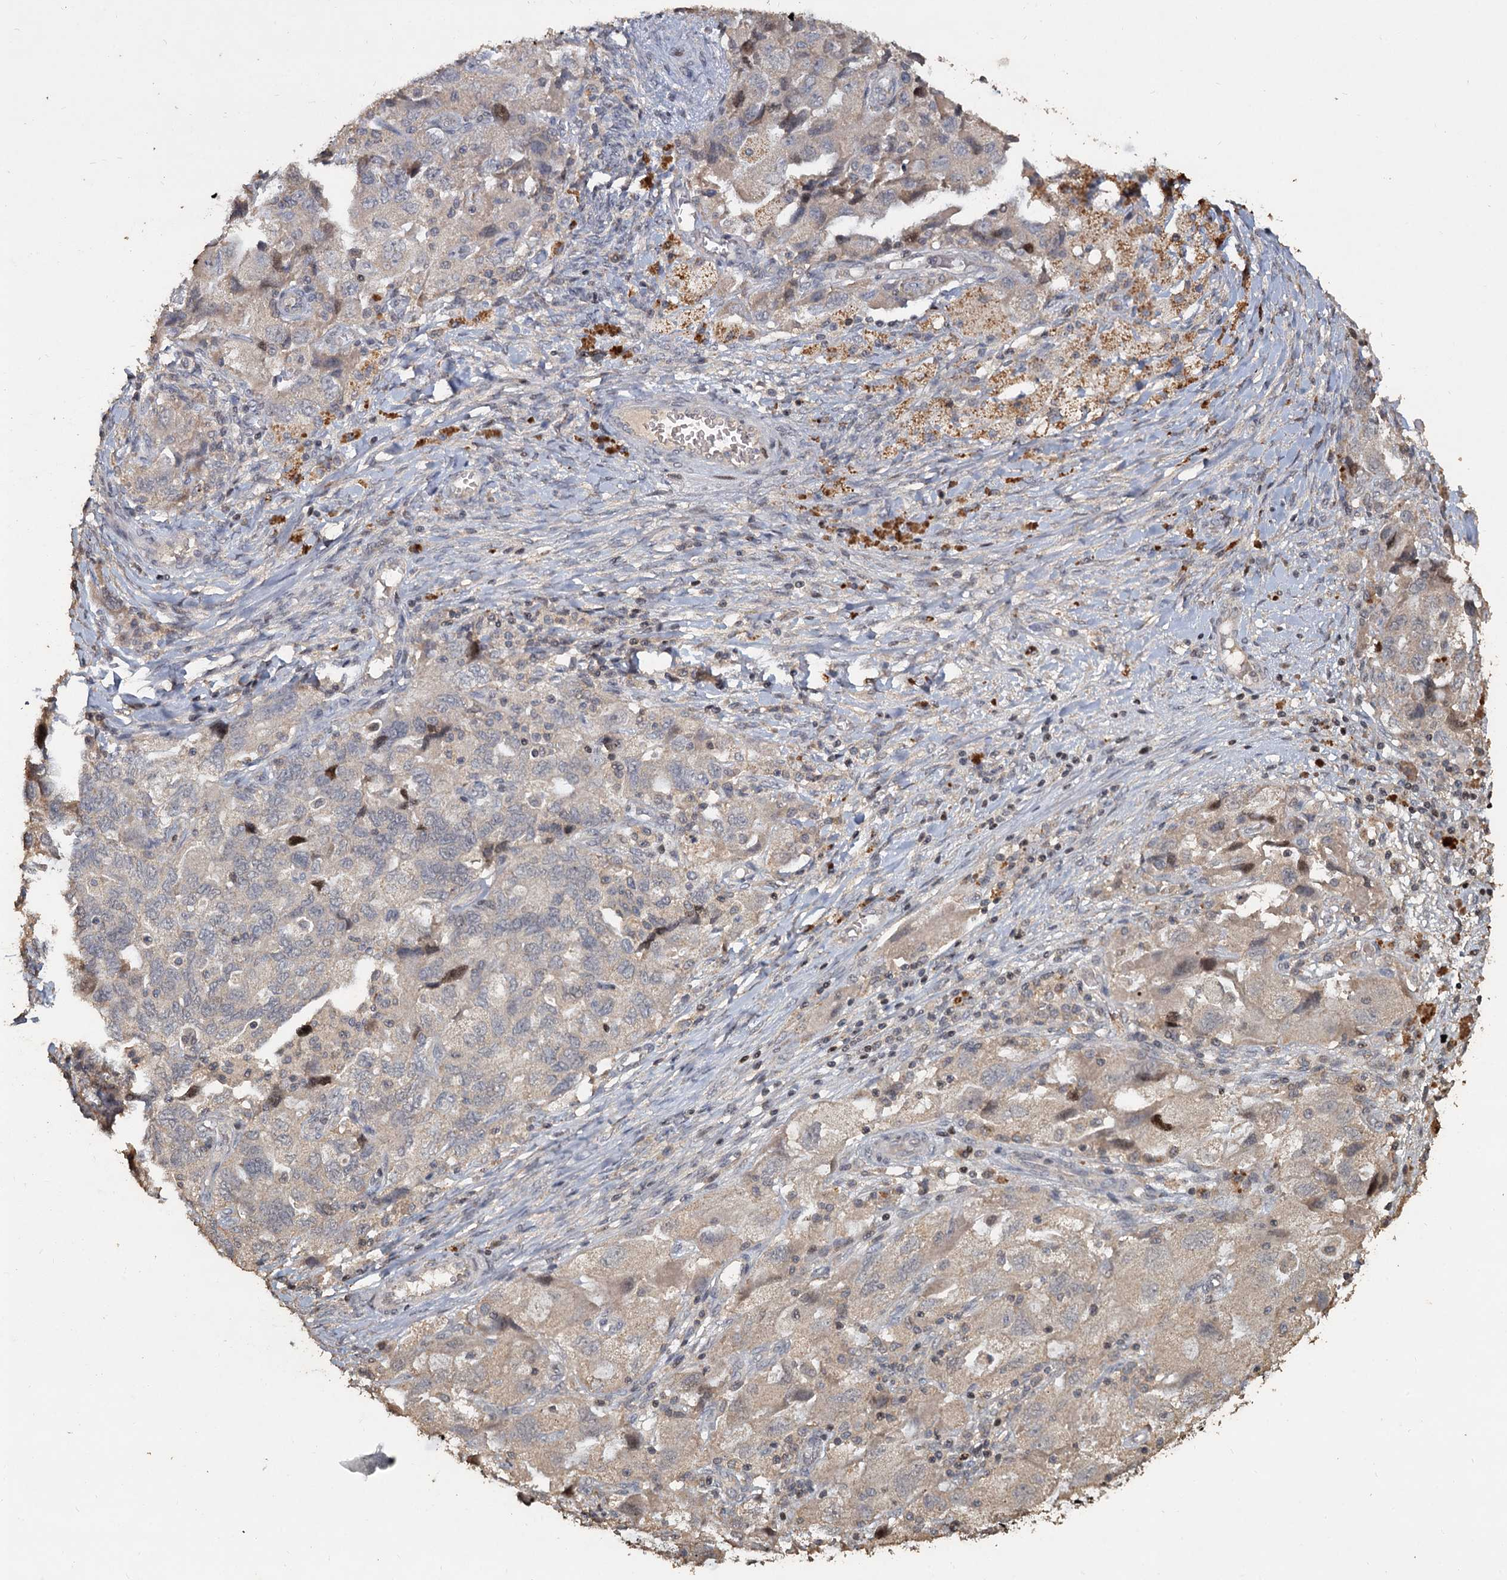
{"staining": {"intensity": "negative", "quantity": "none", "location": "none"}, "tissue": "ovarian cancer", "cell_type": "Tumor cells", "image_type": "cancer", "snomed": [{"axis": "morphology", "description": "Carcinoma, NOS"}, {"axis": "morphology", "description": "Cystadenocarcinoma, serous, NOS"}, {"axis": "topography", "description": "Ovary"}], "caption": "This image is of ovarian cancer stained with IHC to label a protein in brown with the nuclei are counter-stained blue. There is no expression in tumor cells. The staining is performed using DAB brown chromogen with nuclei counter-stained in using hematoxylin.", "gene": "CCDC61", "patient": {"sex": "female", "age": 69}}